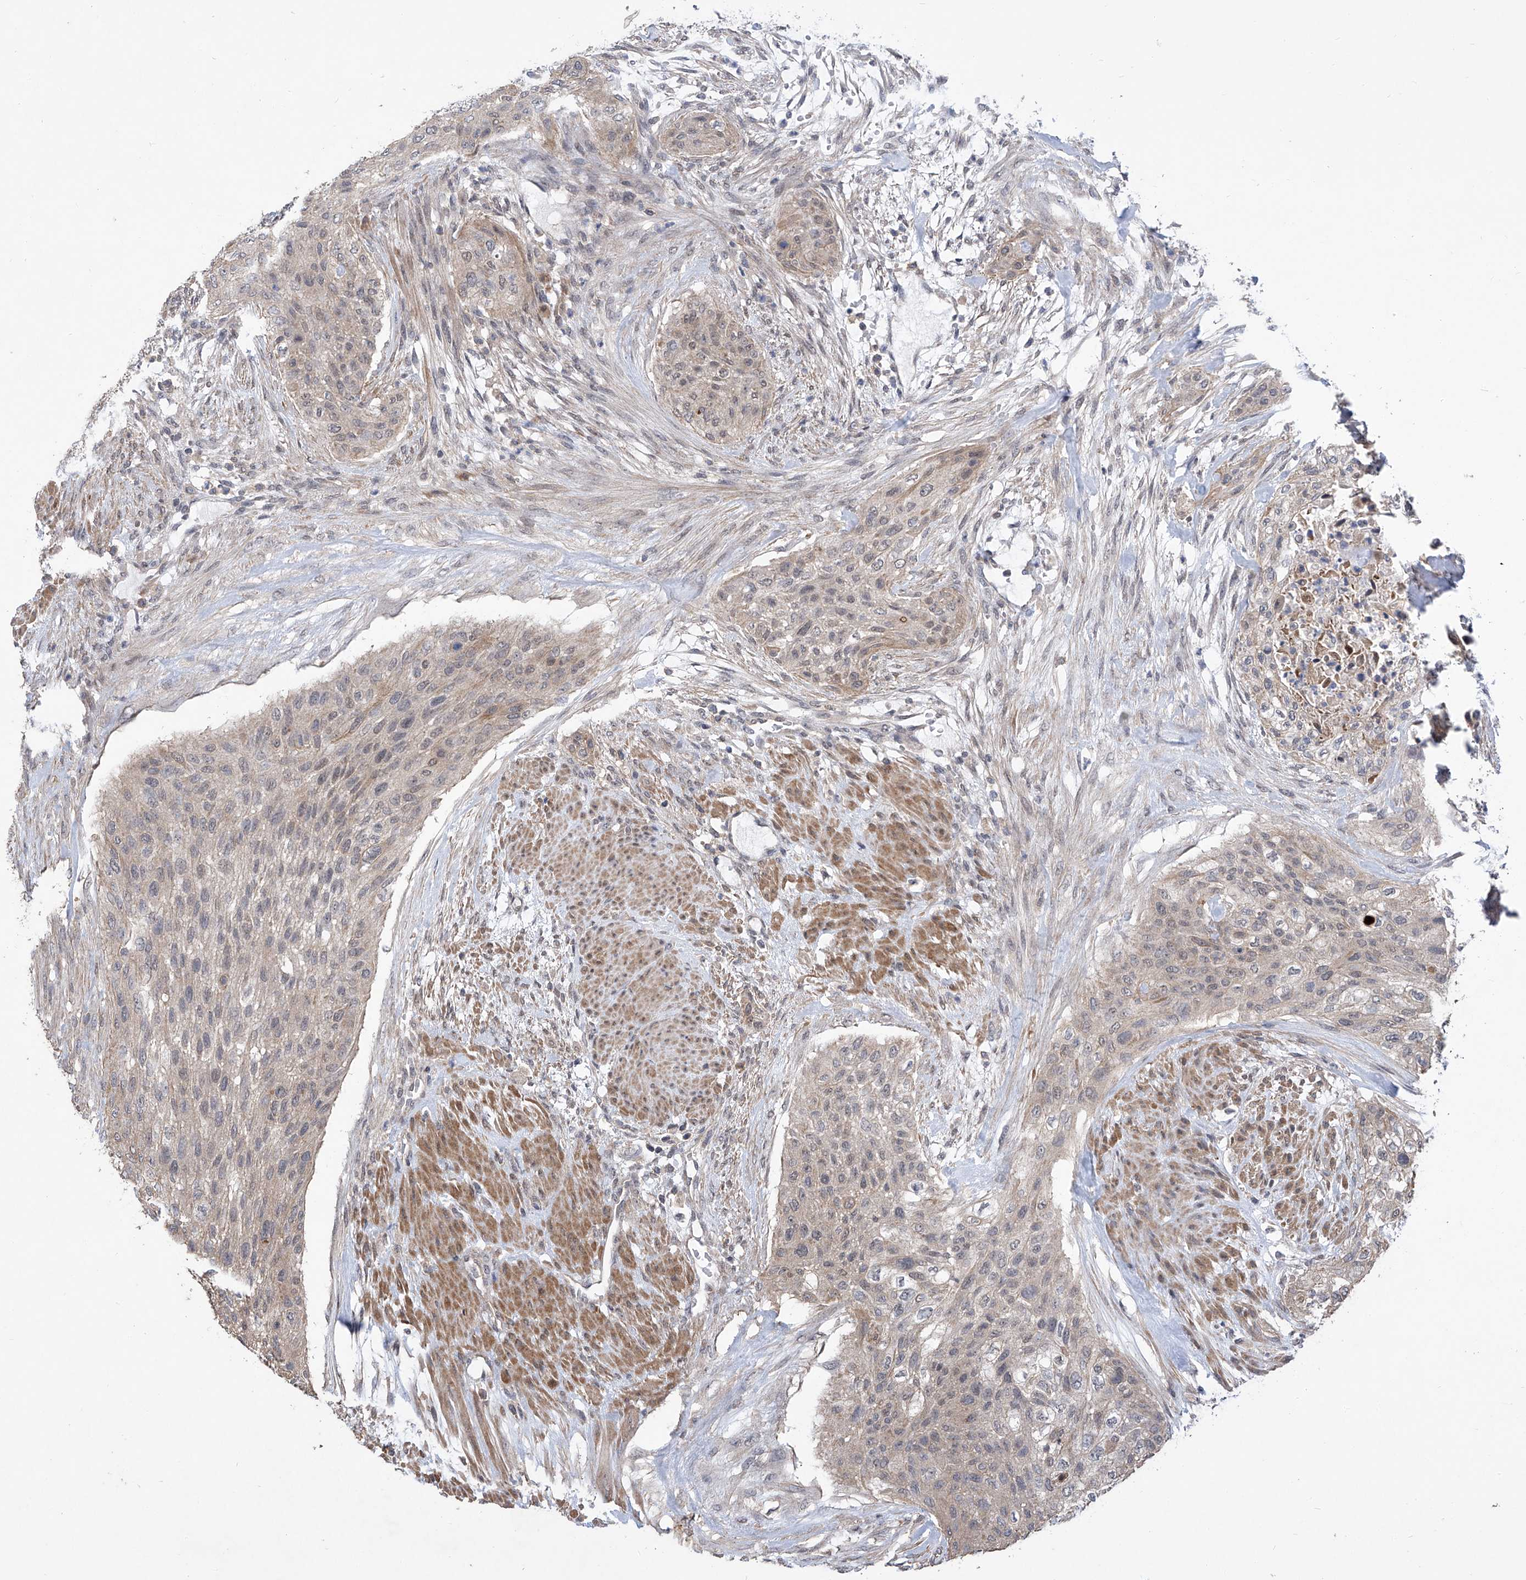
{"staining": {"intensity": "weak", "quantity": "25%-75%", "location": "cytoplasmic/membranous"}, "tissue": "urothelial cancer", "cell_type": "Tumor cells", "image_type": "cancer", "snomed": [{"axis": "morphology", "description": "Urothelial carcinoma, High grade"}, {"axis": "topography", "description": "Urinary bladder"}], "caption": "Immunohistochemistry staining of high-grade urothelial carcinoma, which displays low levels of weak cytoplasmic/membranous positivity in approximately 25%-75% of tumor cells indicating weak cytoplasmic/membranous protein staining. The staining was performed using DAB (3,3'-diaminobenzidine) (brown) for protein detection and nuclei were counterstained in hematoxylin (blue).", "gene": "KIFC2", "patient": {"sex": "male", "age": 35}}